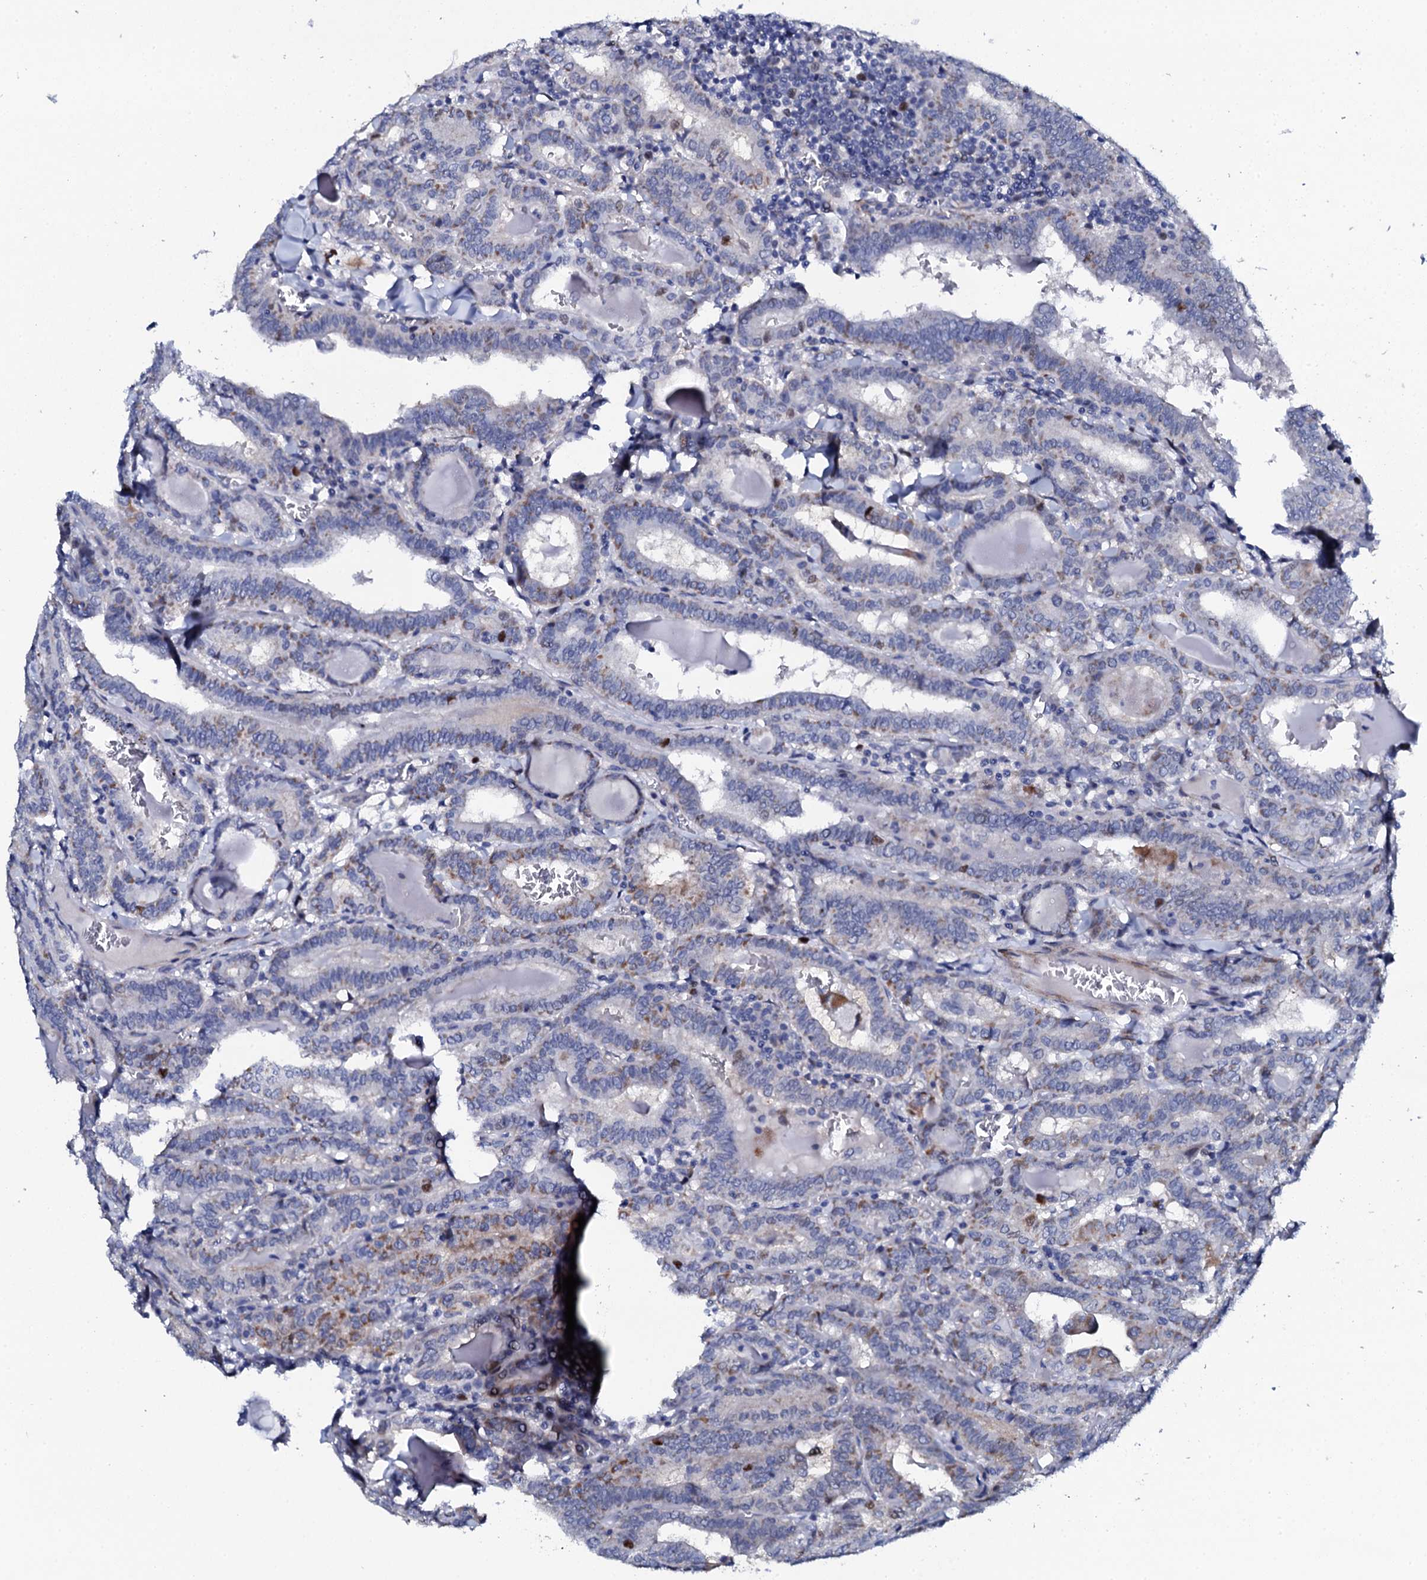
{"staining": {"intensity": "moderate", "quantity": "<25%", "location": "cytoplasmic/membranous"}, "tissue": "thyroid cancer", "cell_type": "Tumor cells", "image_type": "cancer", "snomed": [{"axis": "morphology", "description": "Papillary adenocarcinoma, NOS"}, {"axis": "topography", "description": "Thyroid gland"}], "caption": "This histopathology image demonstrates immunohistochemistry (IHC) staining of human thyroid cancer (papillary adenocarcinoma), with low moderate cytoplasmic/membranous expression in about <25% of tumor cells.", "gene": "NUDT13", "patient": {"sex": "female", "age": 72}}